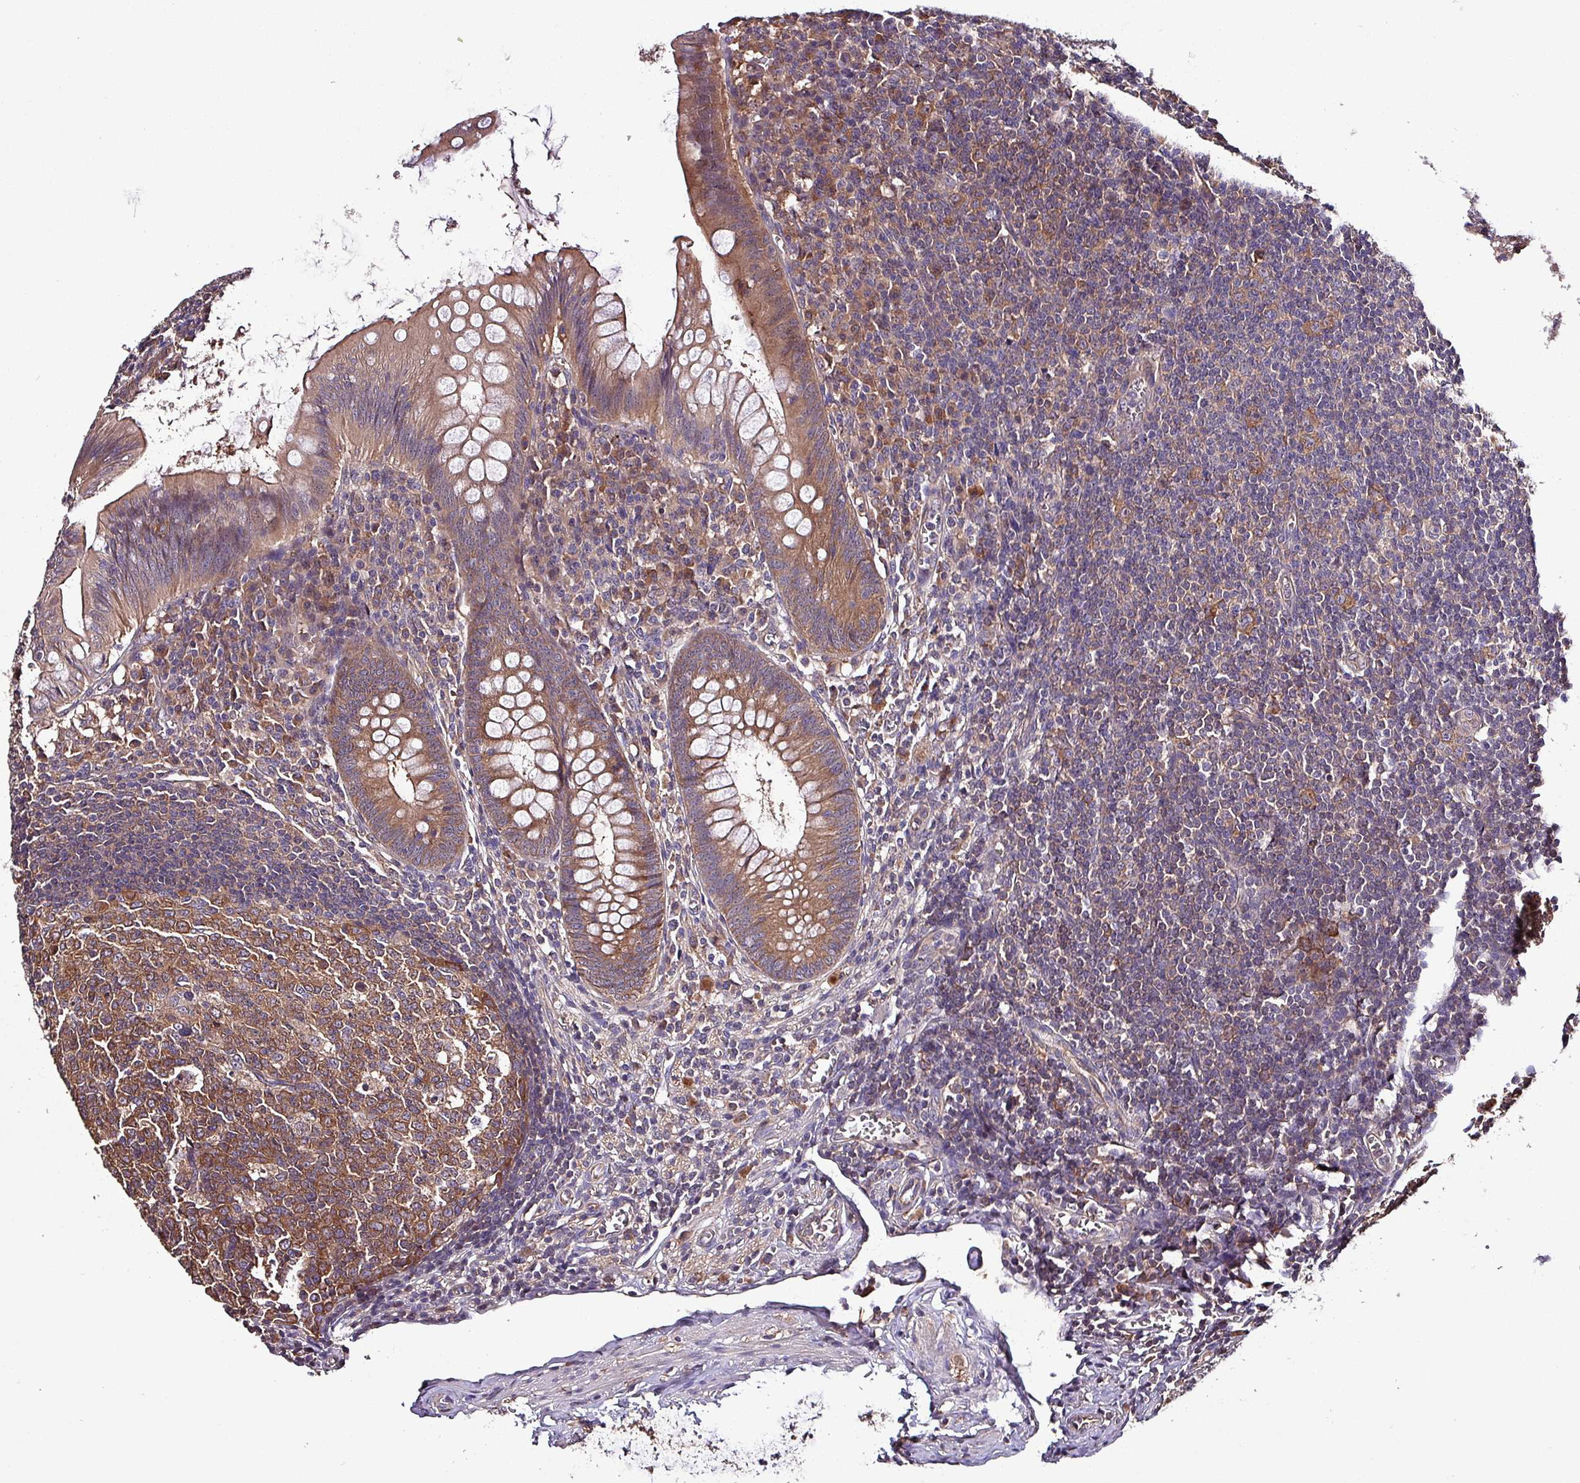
{"staining": {"intensity": "moderate", "quantity": ">75%", "location": "cytoplasmic/membranous"}, "tissue": "appendix", "cell_type": "Glandular cells", "image_type": "normal", "snomed": [{"axis": "morphology", "description": "Normal tissue, NOS"}, {"axis": "topography", "description": "Appendix"}], "caption": "High-power microscopy captured an immunohistochemistry image of unremarkable appendix, revealing moderate cytoplasmic/membranous positivity in approximately >75% of glandular cells. Ihc stains the protein in brown and the nuclei are stained blue.", "gene": "PAFAH1B2", "patient": {"sex": "male", "age": 56}}